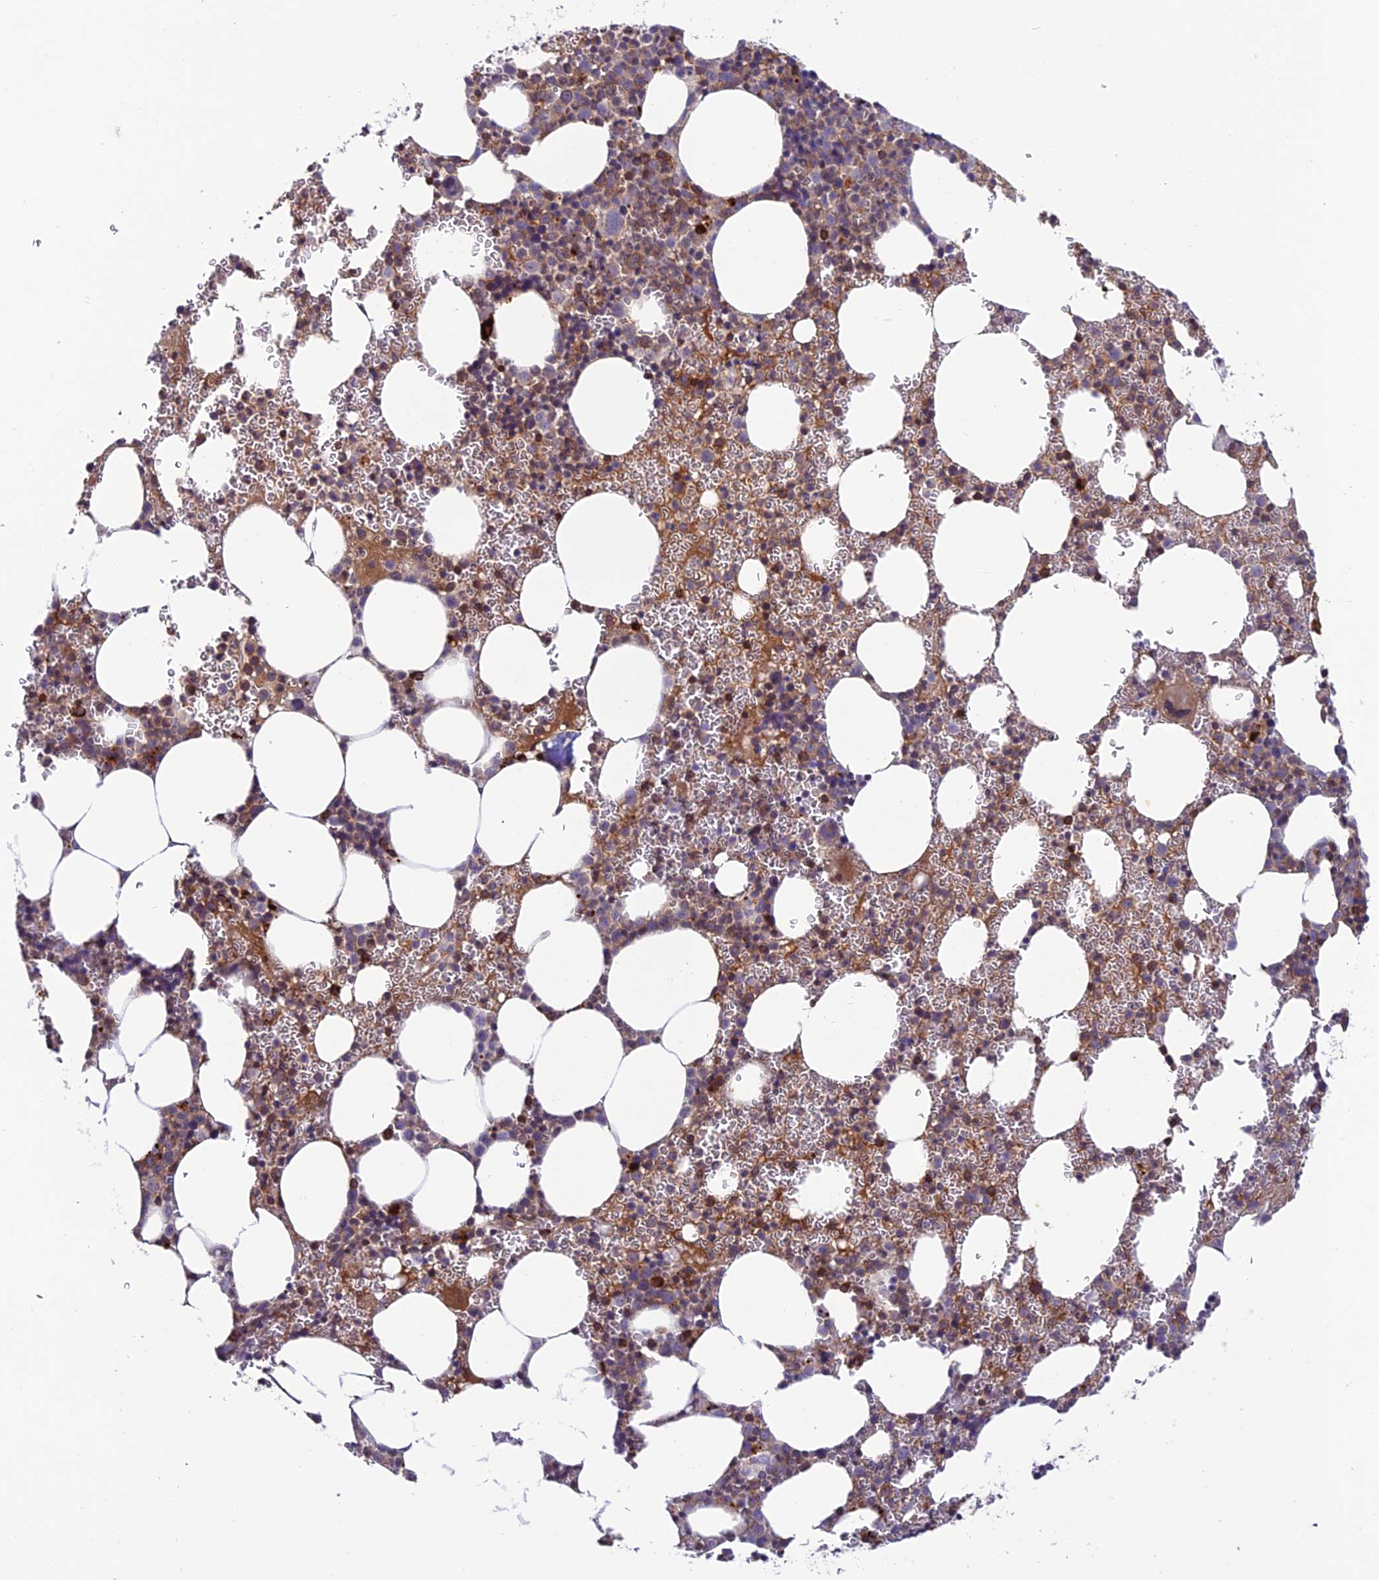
{"staining": {"intensity": "moderate", "quantity": "25%-75%", "location": "cytoplasmic/membranous"}, "tissue": "bone marrow", "cell_type": "Hematopoietic cells", "image_type": "normal", "snomed": [{"axis": "morphology", "description": "Normal tissue, NOS"}, {"axis": "topography", "description": "Bone marrow"}], "caption": "The image displays immunohistochemical staining of normal bone marrow. There is moderate cytoplasmic/membranous positivity is identified in about 25%-75% of hematopoietic cells. The protein is stained brown, and the nuclei are stained in blue (DAB IHC with brightfield microscopy, high magnification).", "gene": "ARHGEF18", "patient": {"sex": "female", "age": 78}}